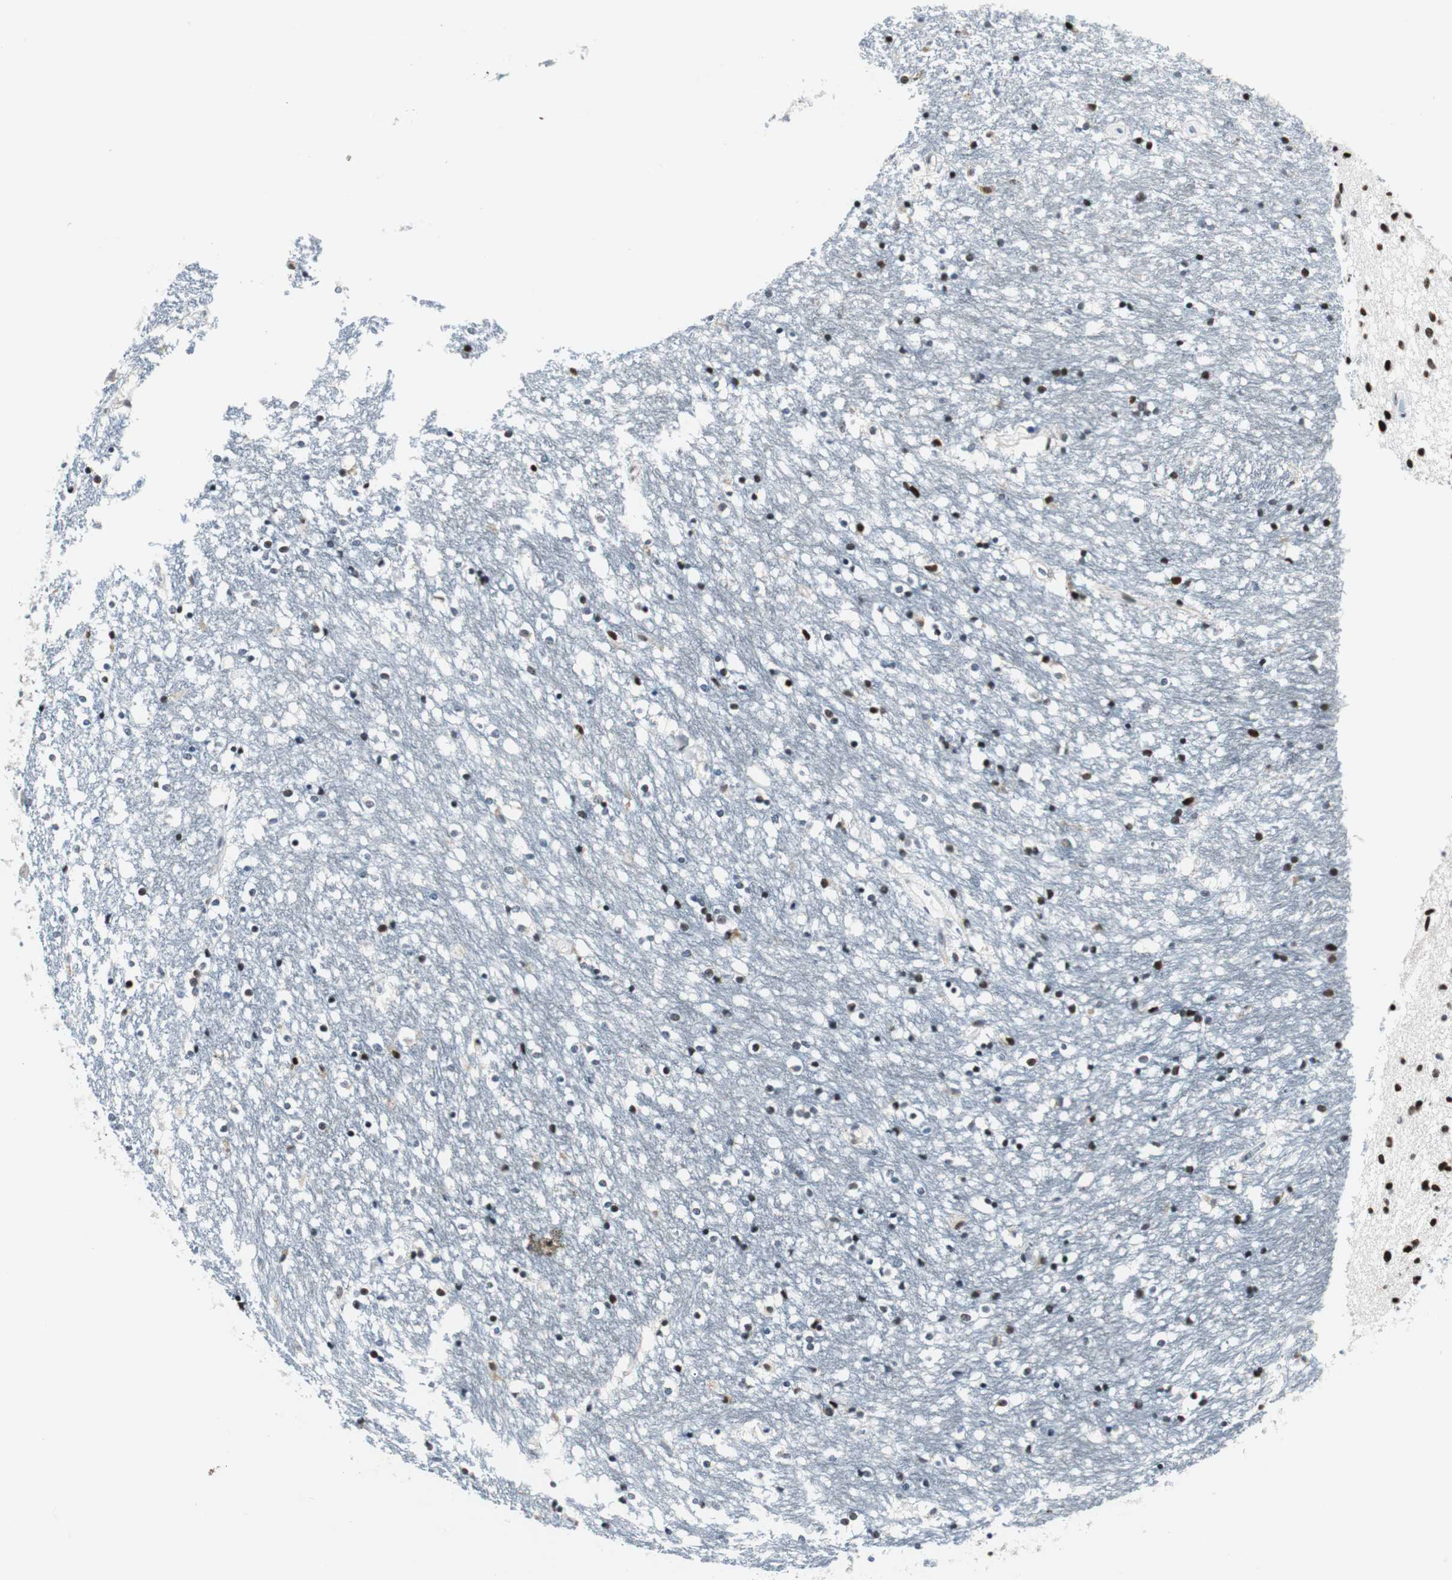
{"staining": {"intensity": "moderate", "quantity": "25%-75%", "location": "nuclear"}, "tissue": "caudate", "cell_type": "Glial cells", "image_type": "normal", "snomed": [{"axis": "morphology", "description": "Normal tissue, NOS"}, {"axis": "topography", "description": "Lateral ventricle wall"}], "caption": "Caudate stained with a brown dye exhibits moderate nuclear positive staining in approximately 25%-75% of glial cells.", "gene": "MTA1", "patient": {"sex": "female", "age": 54}}